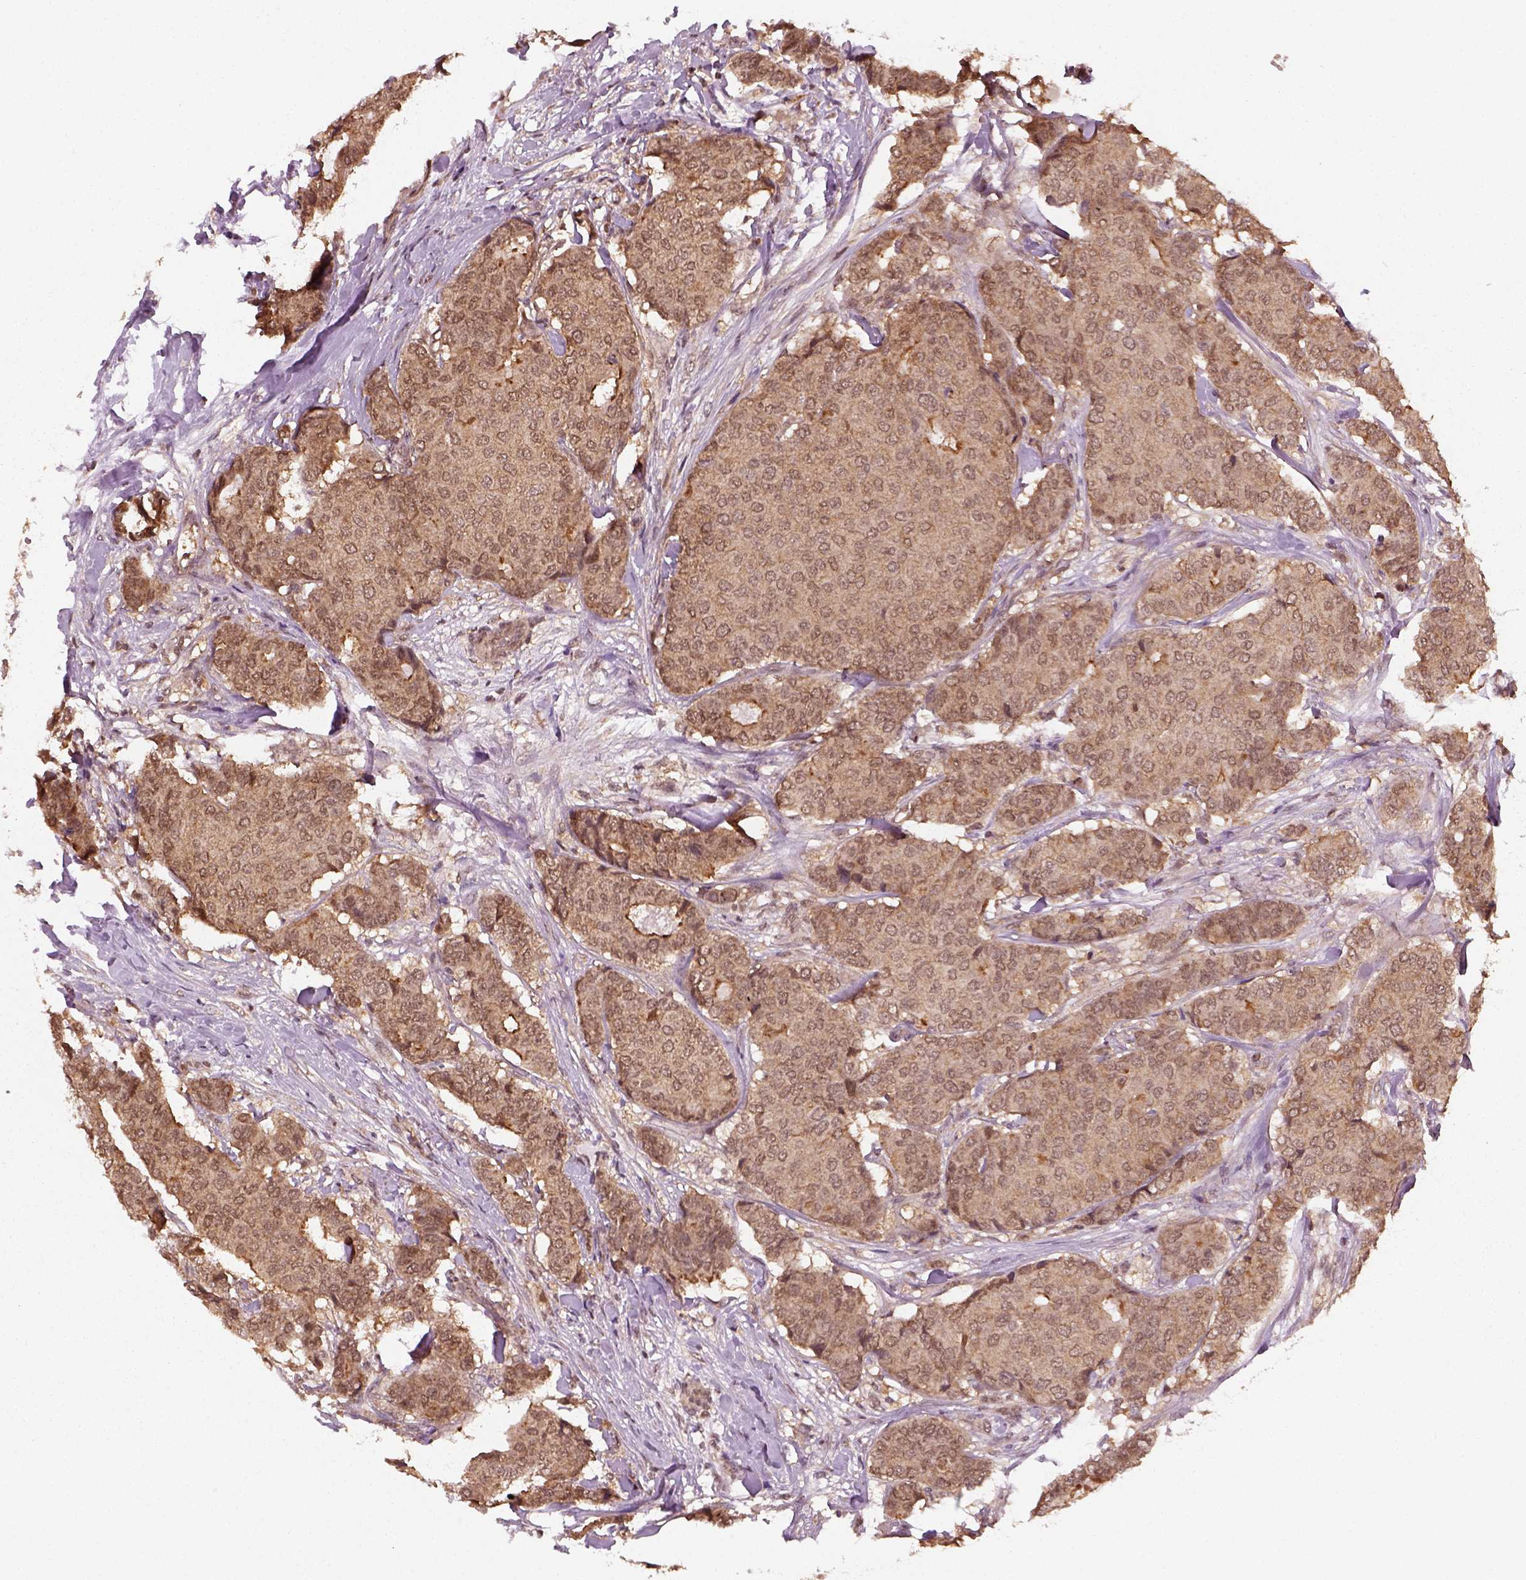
{"staining": {"intensity": "moderate", "quantity": ">75%", "location": "cytoplasmic/membranous,nuclear"}, "tissue": "breast cancer", "cell_type": "Tumor cells", "image_type": "cancer", "snomed": [{"axis": "morphology", "description": "Duct carcinoma"}, {"axis": "topography", "description": "Breast"}], "caption": "Immunohistochemistry (DAB (3,3'-diaminobenzidine)) staining of human breast cancer (invasive ductal carcinoma) exhibits moderate cytoplasmic/membranous and nuclear protein staining in approximately >75% of tumor cells.", "gene": "NUDT9", "patient": {"sex": "female", "age": 75}}